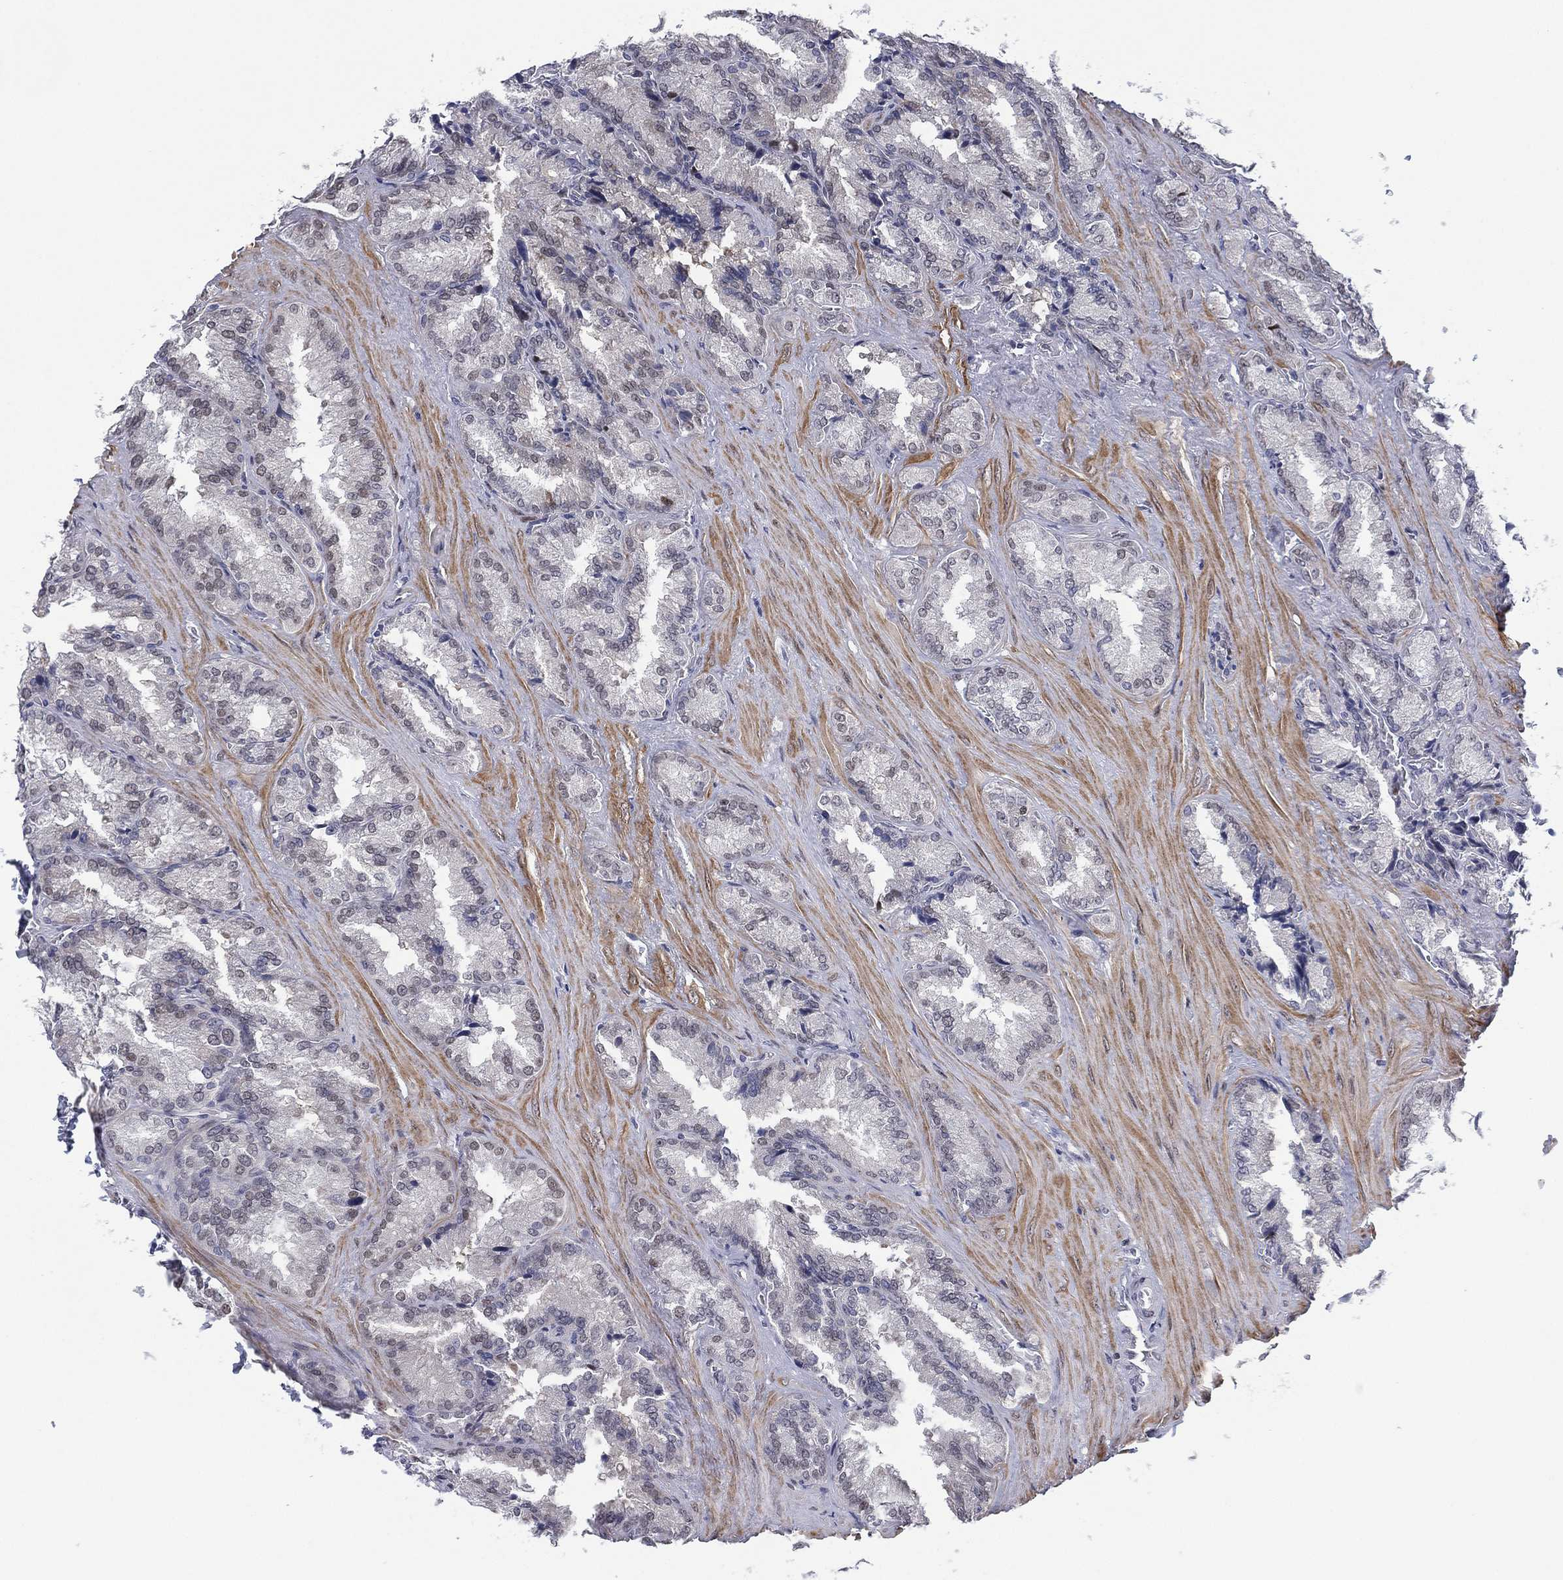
{"staining": {"intensity": "negative", "quantity": "none", "location": "none"}, "tissue": "seminal vesicle", "cell_type": "Glandular cells", "image_type": "normal", "snomed": [{"axis": "morphology", "description": "Normal tissue, NOS"}, {"axis": "topography", "description": "Seminal veicle"}], "caption": "Immunohistochemistry (IHC) micrograph of normal human seminal vesicle stained for a protein (brown), which demonstrates no staining in glandular cells.", "gene": "SLC4A4", "patient": {"sex": "male", "age": 37}}